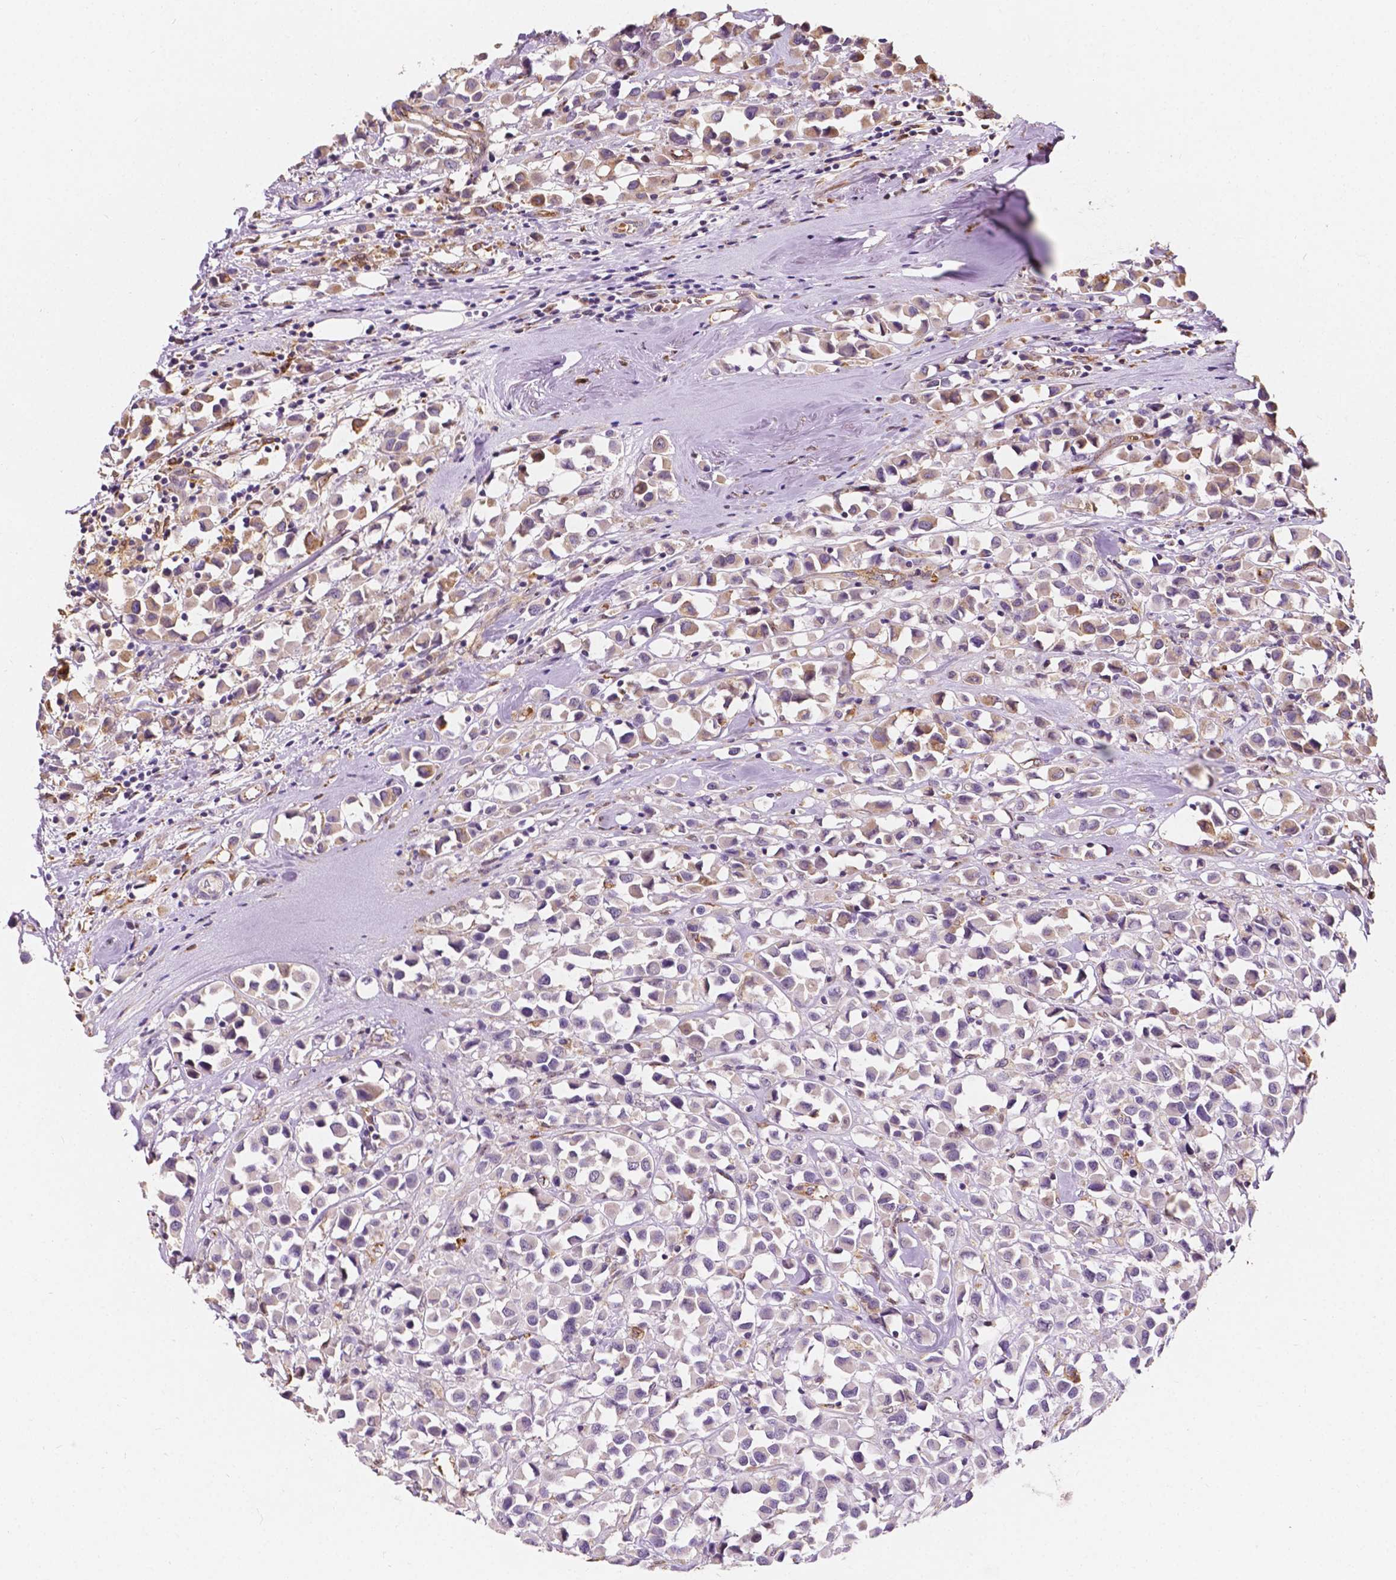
{"staining": {"intensity": "weak", "quantity": "<25%", "location": "cytoplasmic/membranous"}, "tissue": "breast cancer", "cell_type": "Tumor cells", "image_type": "cancer", "snomed": [{"axis": "morphology", "description": "Duct carcinoma"}, {"axis": "topography", "description": "Breast"}], "caption": "Tumor cells show no significant protein staining in intraductal carcinoma (breast).", "gene": "SLC22A4", "patient": {"sex": "female", "age": 61}}